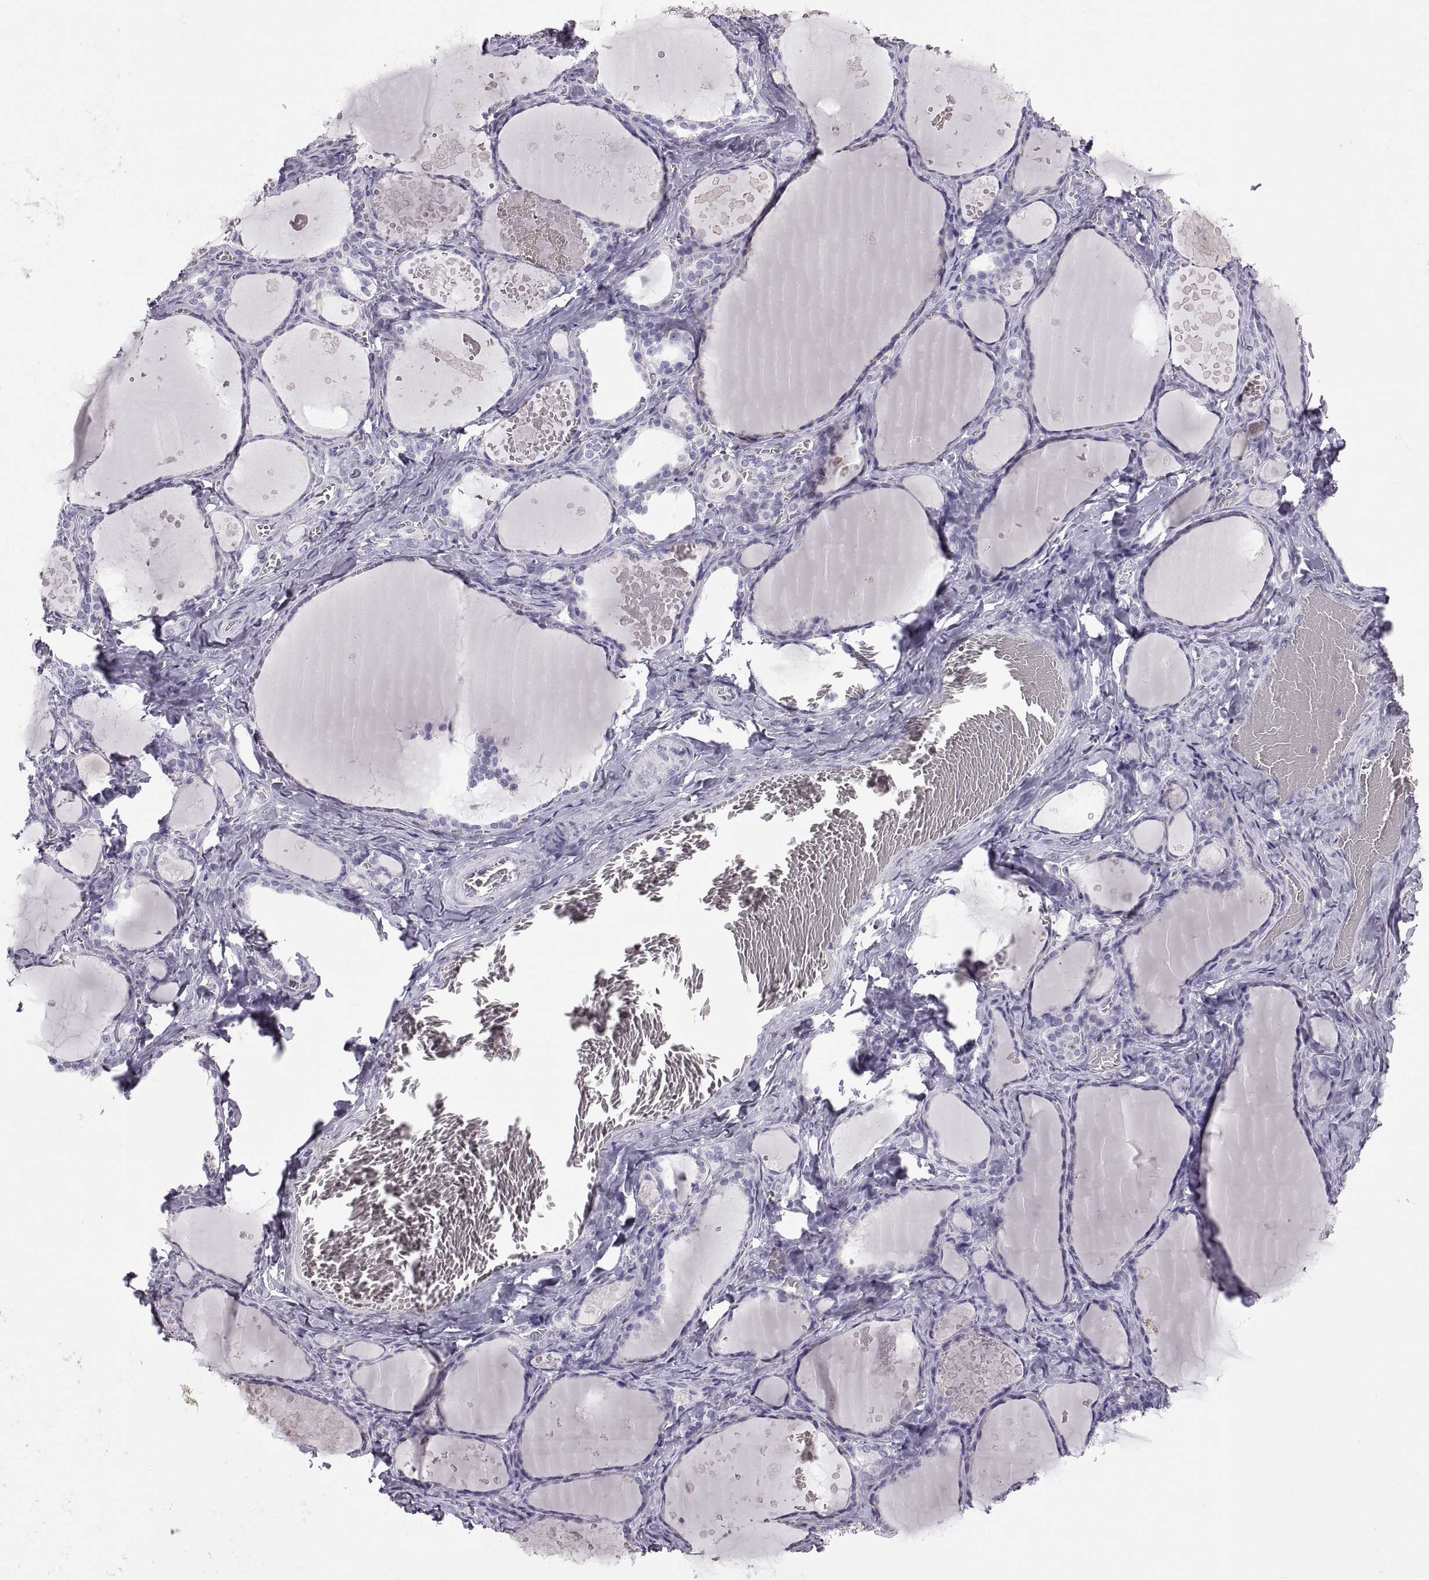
{"staining": {"intensity": "negative", "quantity": "none", "location": "none"}, "tissue": "thyroid gland", "cell_type": "Glandular cells", "image_type": "normal", "snomed": [{"axis": "morphology", "description": "Normal tissue, NOS"}, {"axis": "topography", "description": "Thyroid gland"}], "caption": "DAB immunohistochemical staining of normal thyroid gland exhibits no significant staining in glandular cells.", "gene": "WFDC8", "patient": {"sex": "female", "age": 56}}